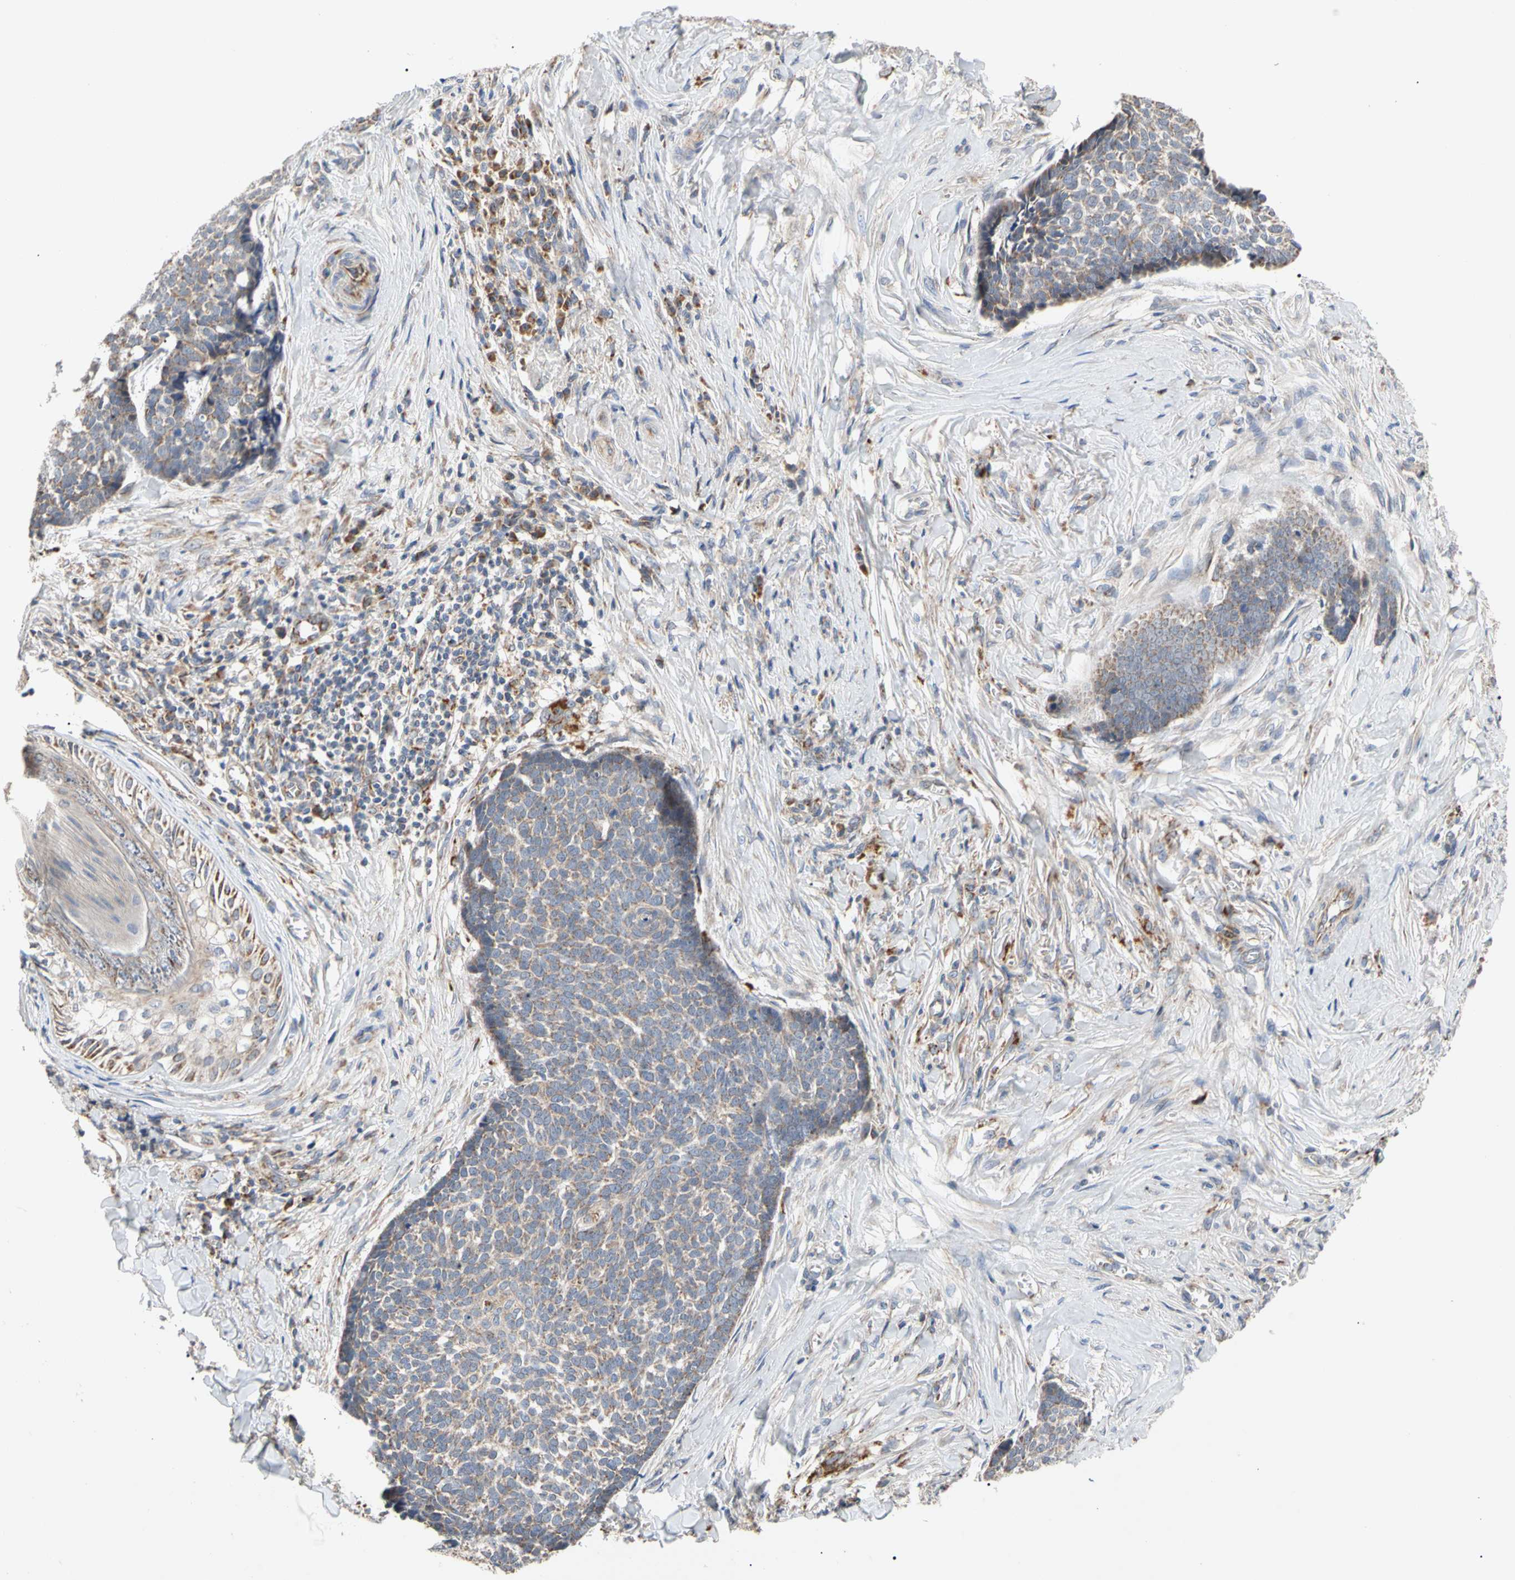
{"staining": {"intensity": "weak", "quantity": ">75%", "location": "cytoplasmic/membranous"}, "tissue": "skin cancer", "cell_type": "Tumor cells", "image_type": "cancer", "snomed": [{"axis": "morphology", "description": "Basal cell carcinoma"}, {"axis": "topography", "description": "Skin"}], "caption": "Weak cytoplasmic/membranous staining is seen in approximately >75% of tumor cells in skin cancer (basal cell carcinoma).", "gene": "GPD2", "patient": {"sex": "male", "age": 84}}